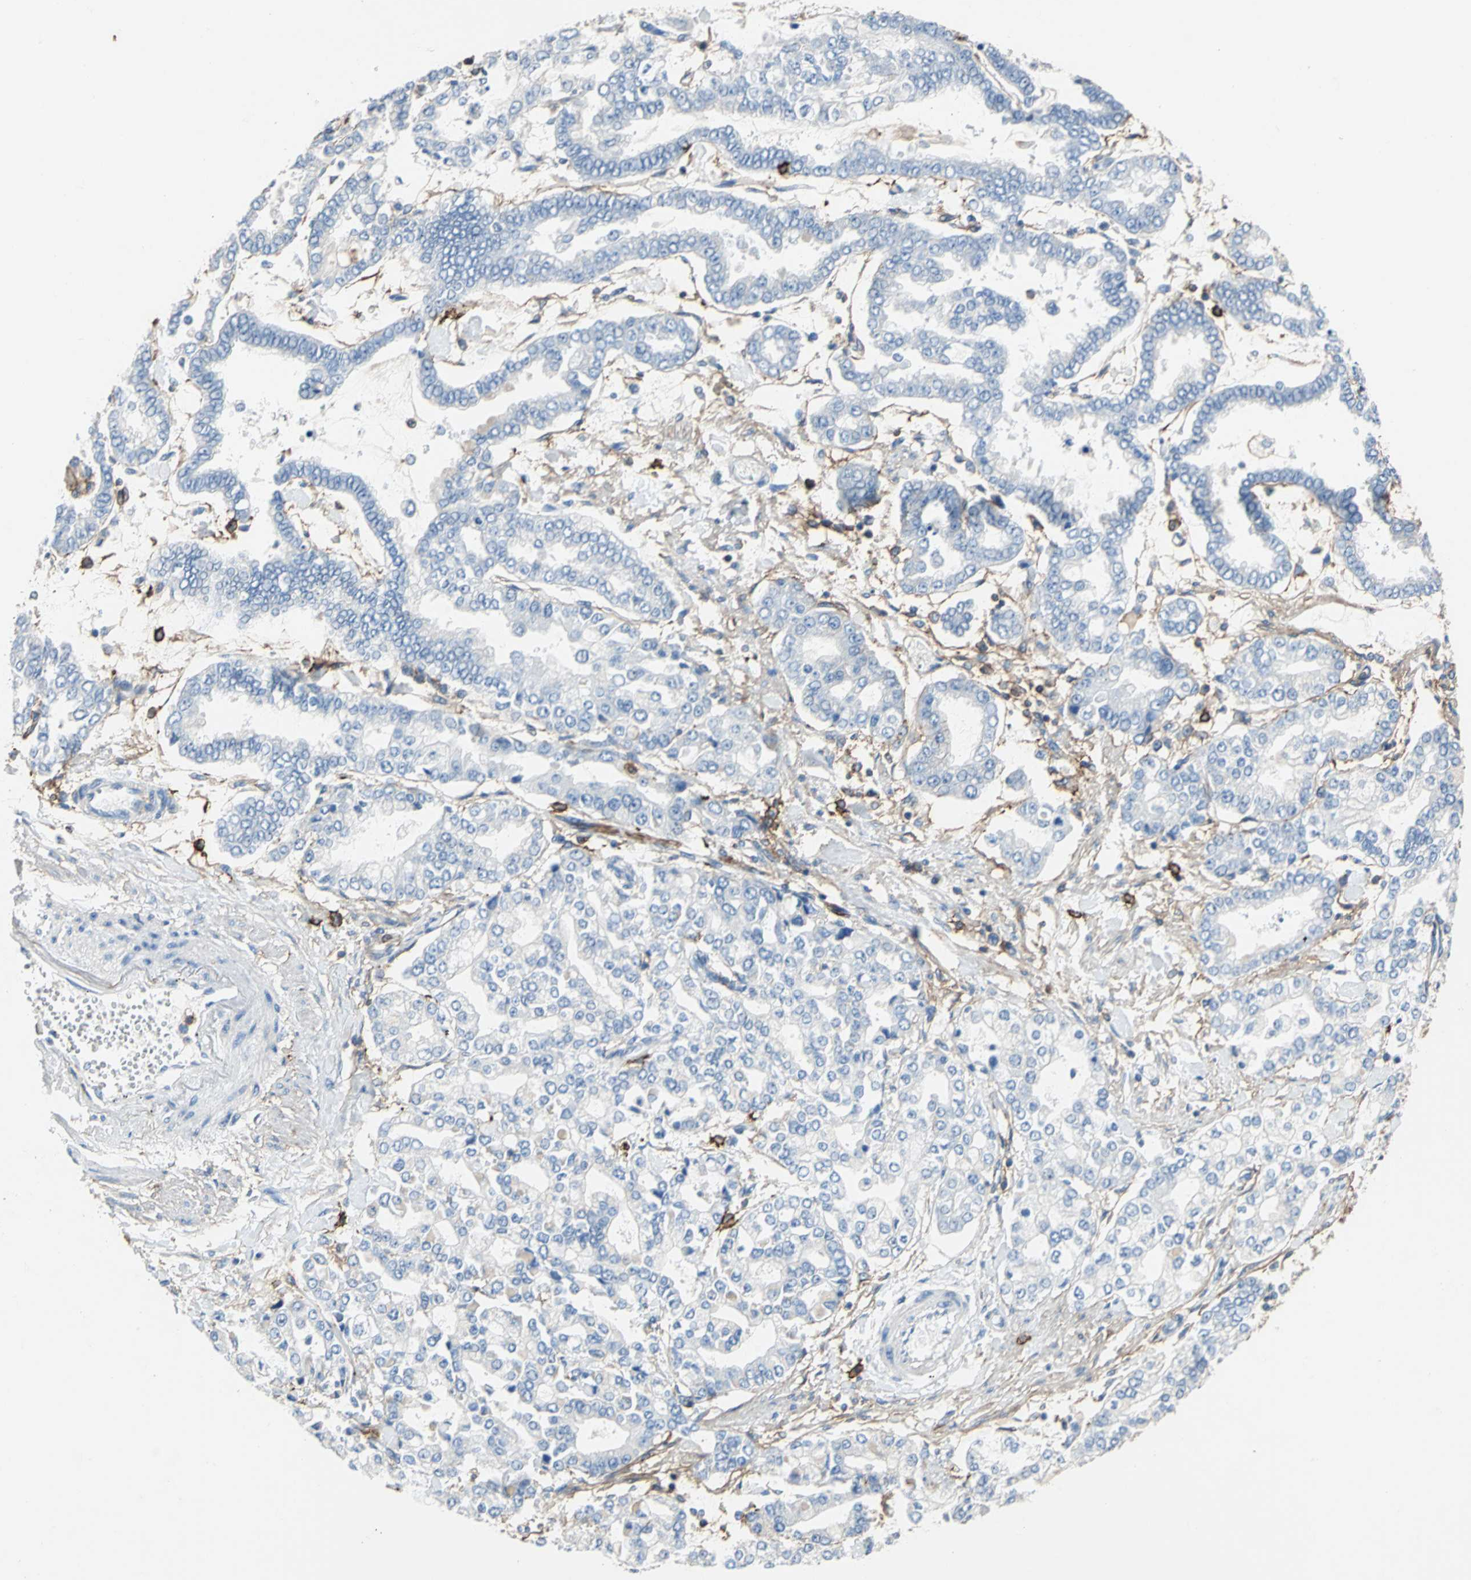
{"staining": {"intensity": "negative", "quantity": "none", "location": "none"}, "tissue": "stomach cancer", "cell_type": "Tumor cells", "image_type": "cancer", "snomed": [{"axis": "morphology", "description": "Normal tissue, NOS"}, {"axis": "morphology", "description": "Adenocarcinoma, NOS"}, {"axis": "topography", "description": "Stomach, upper"}, {"axis": "topography", "description": "Stomach"}], "caption": "There is no significant staining in tumor cells of adenocarcinoma (stomach). (DAB (3,3'-diaminobenzidine) immunohistochemistry (IHC) with hematoxylin counter stain).", "gene": "CD44", "patient": {"sex": "male", "age": 76}}